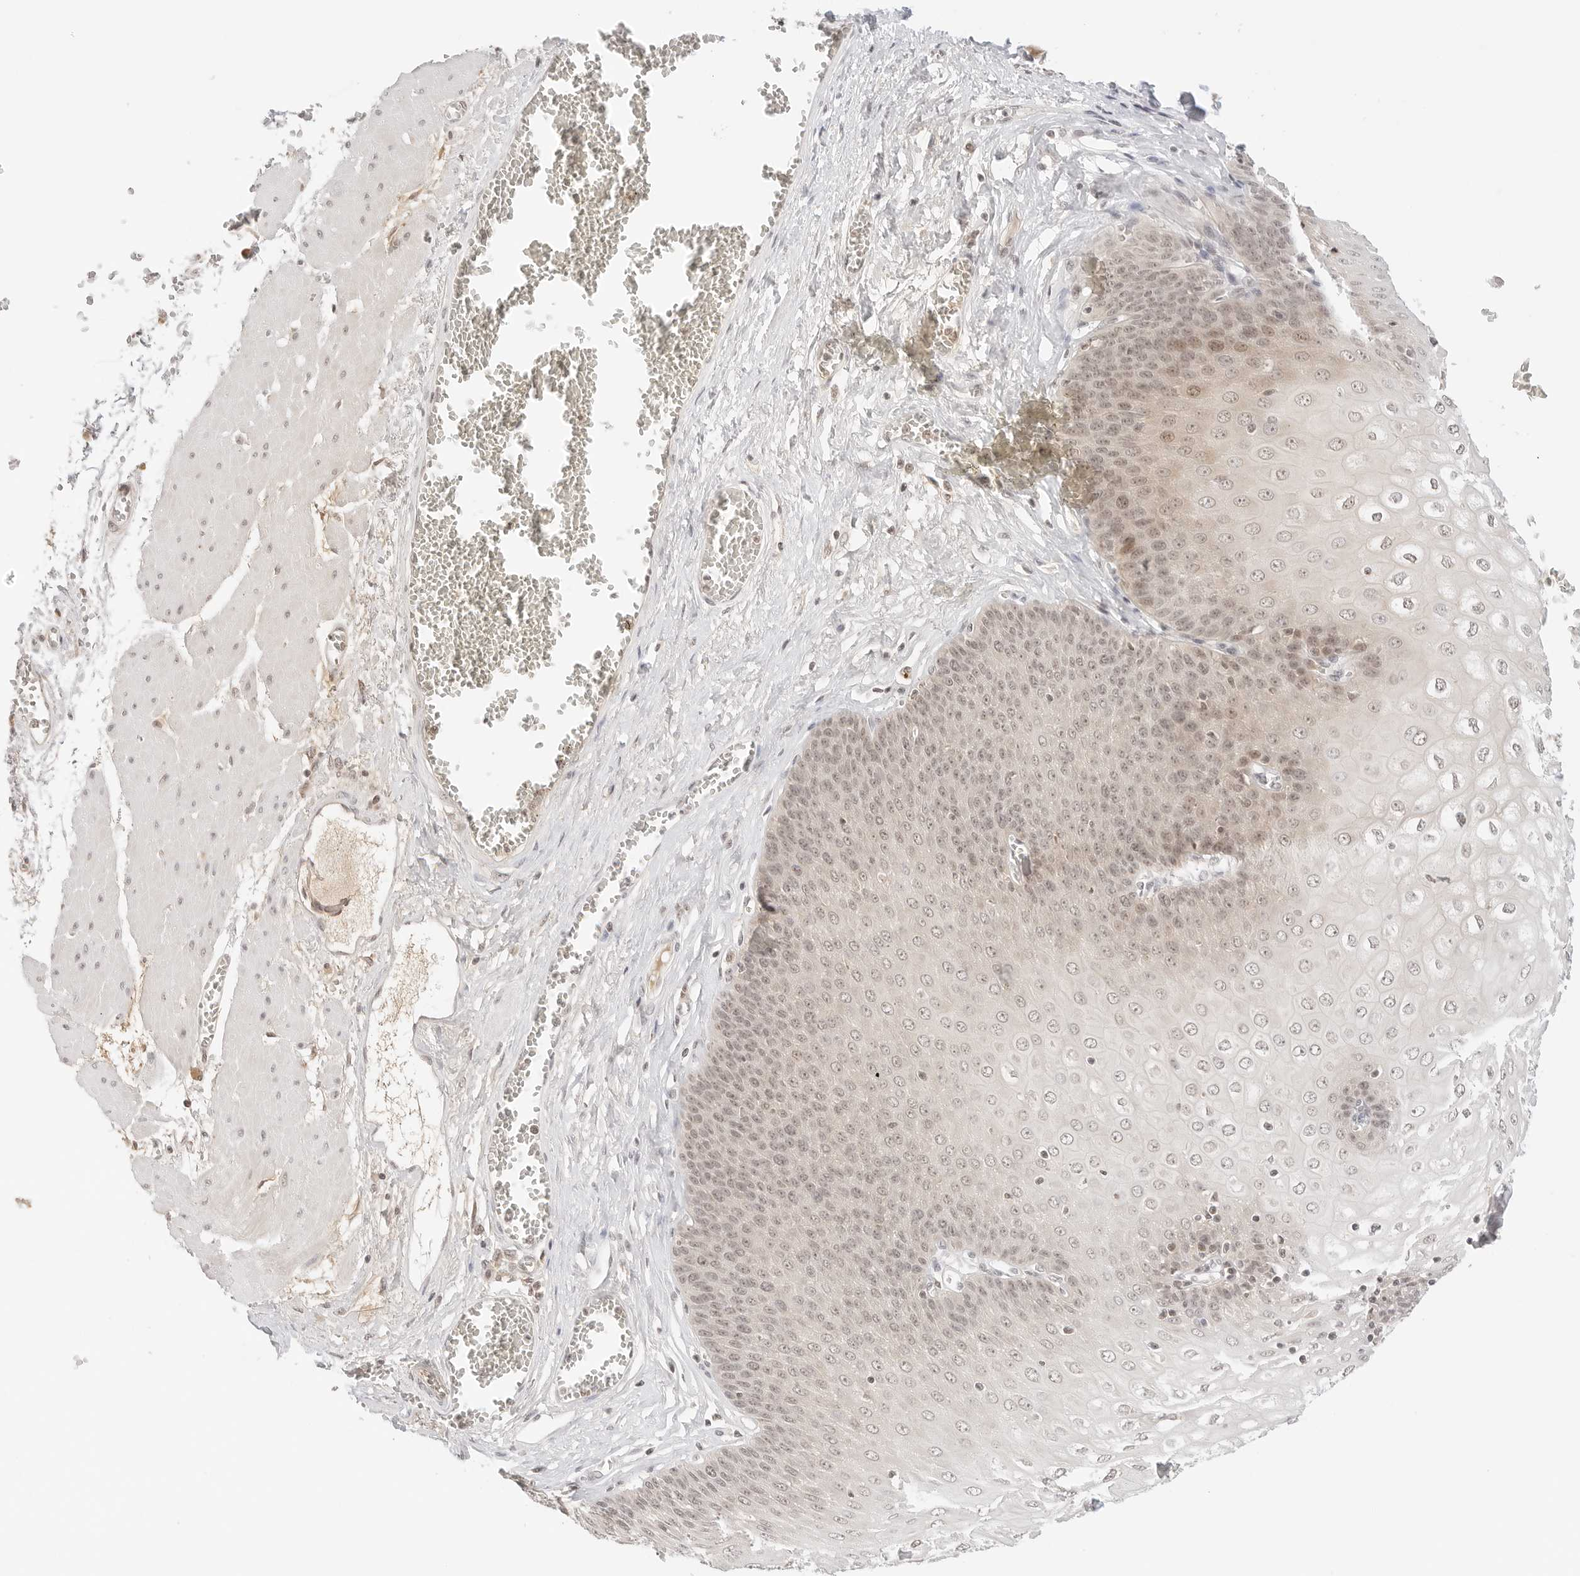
{"staining": {"intensity": "moderate", "quantity": ">75%", "location": "cytoplasmic/membranous,nuclear"}, "tissue": "esophagus", "cell_type": "Squamous epithelial cells", "image_type": "normal", "snomed": [{"axis": "morphology", "description": "Normal tissue, NOS"}, {"axis": "topography", "description": "Esophagus"}], "caption": "Squamous epithelial cells reveal moderate cytoplasmic/membranous,nuclear positivity in approximately >75% of cells in normal esophagus.", "gene": "SEPTIN4", "patient": {"sex": "male", "age": 60}}